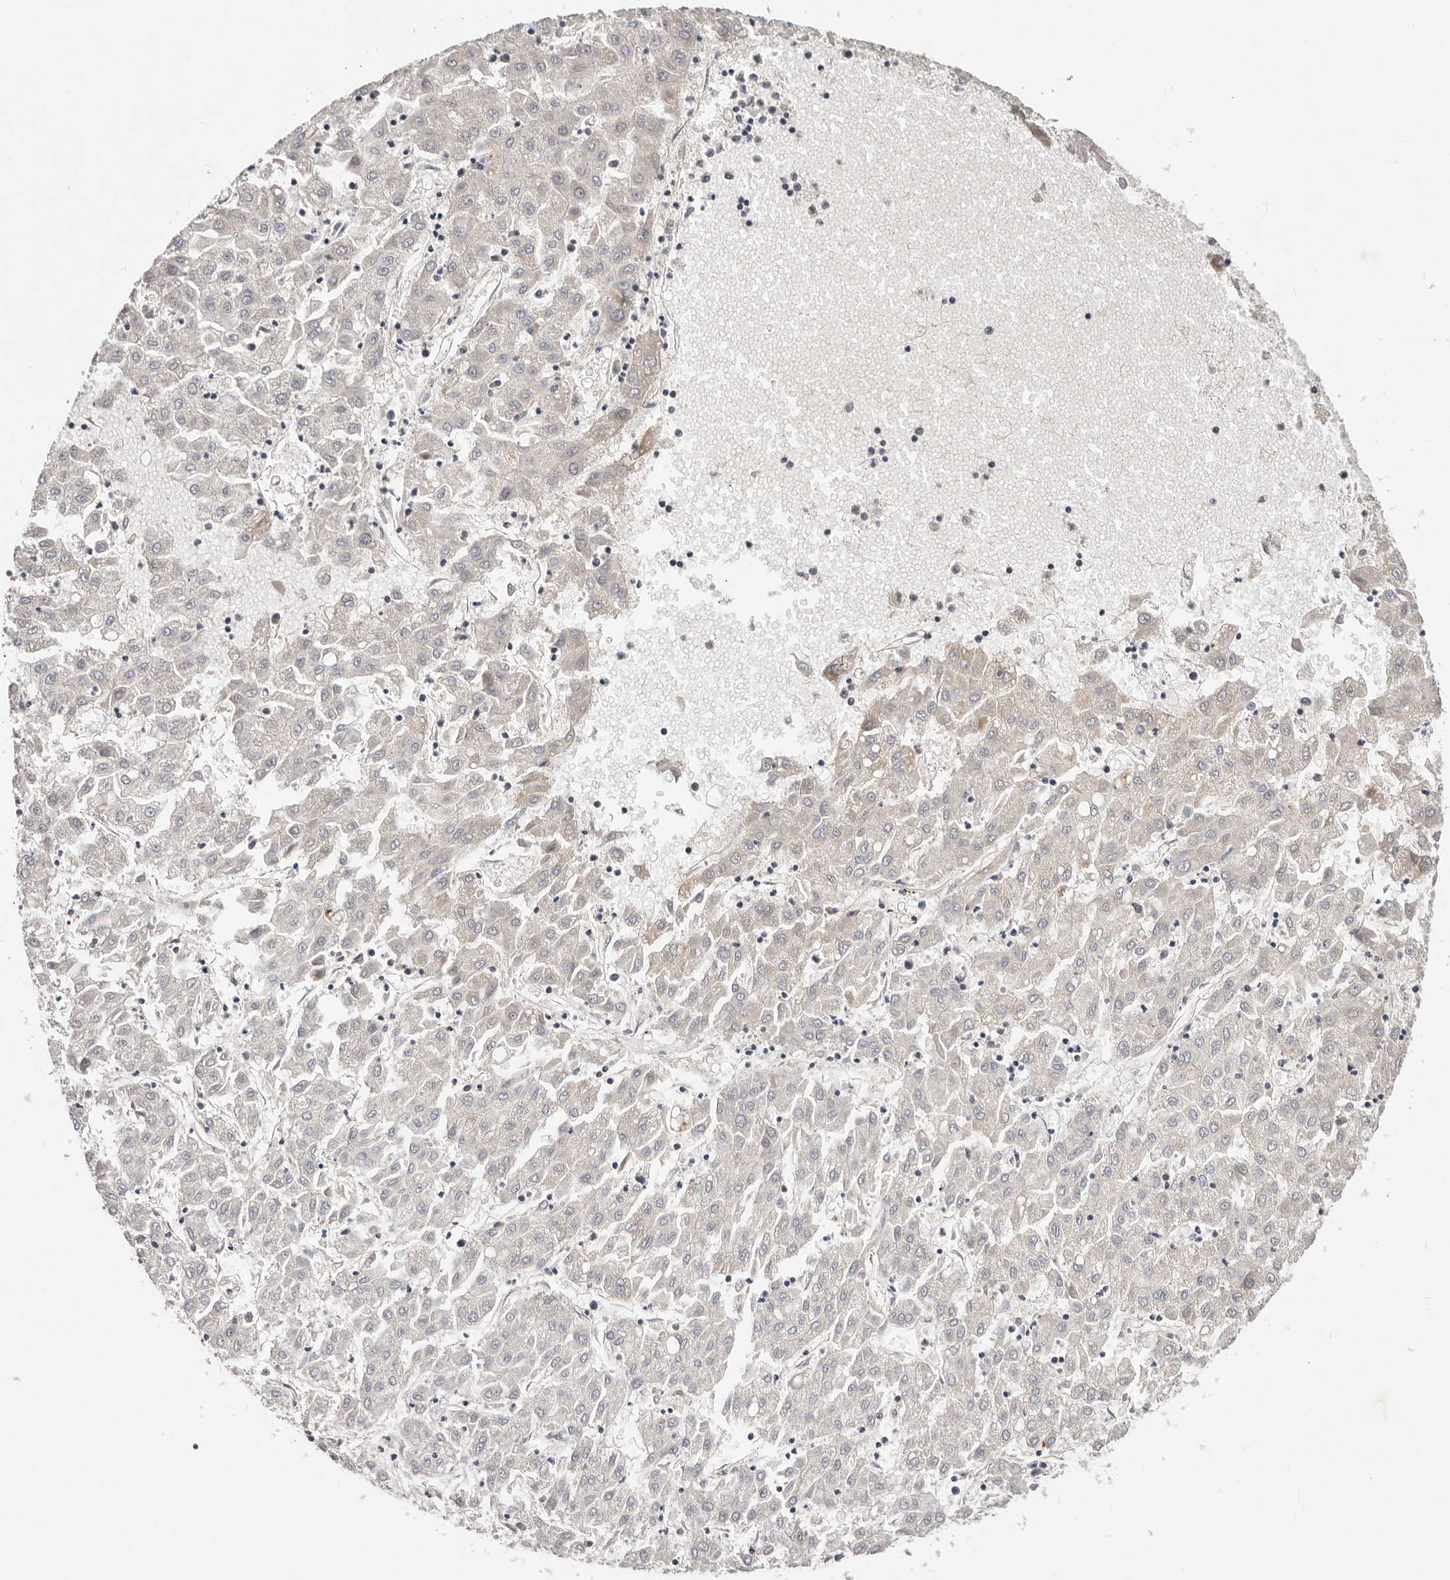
{"staining": {"intensity": "negative", "quantity": "none", "location": "none"}, "tissue": "liver cancer", "cell_type": "Tumor cells", "image_type": "cancer", "snomed": [{"axis": "morphology", "description": "Carcinoma, Hepatocellular, NOS"}, {"axis": "topography", "description": "Liver"}], "caption": "DAB (3,3'-diaminobenzidine) immunohistochemical staining of human hepatocellular carcinoma (liver) displays no significant positivity in tumor cells.", "gene": "MACF1", "patient": {"sex": "male", "age": 72}}